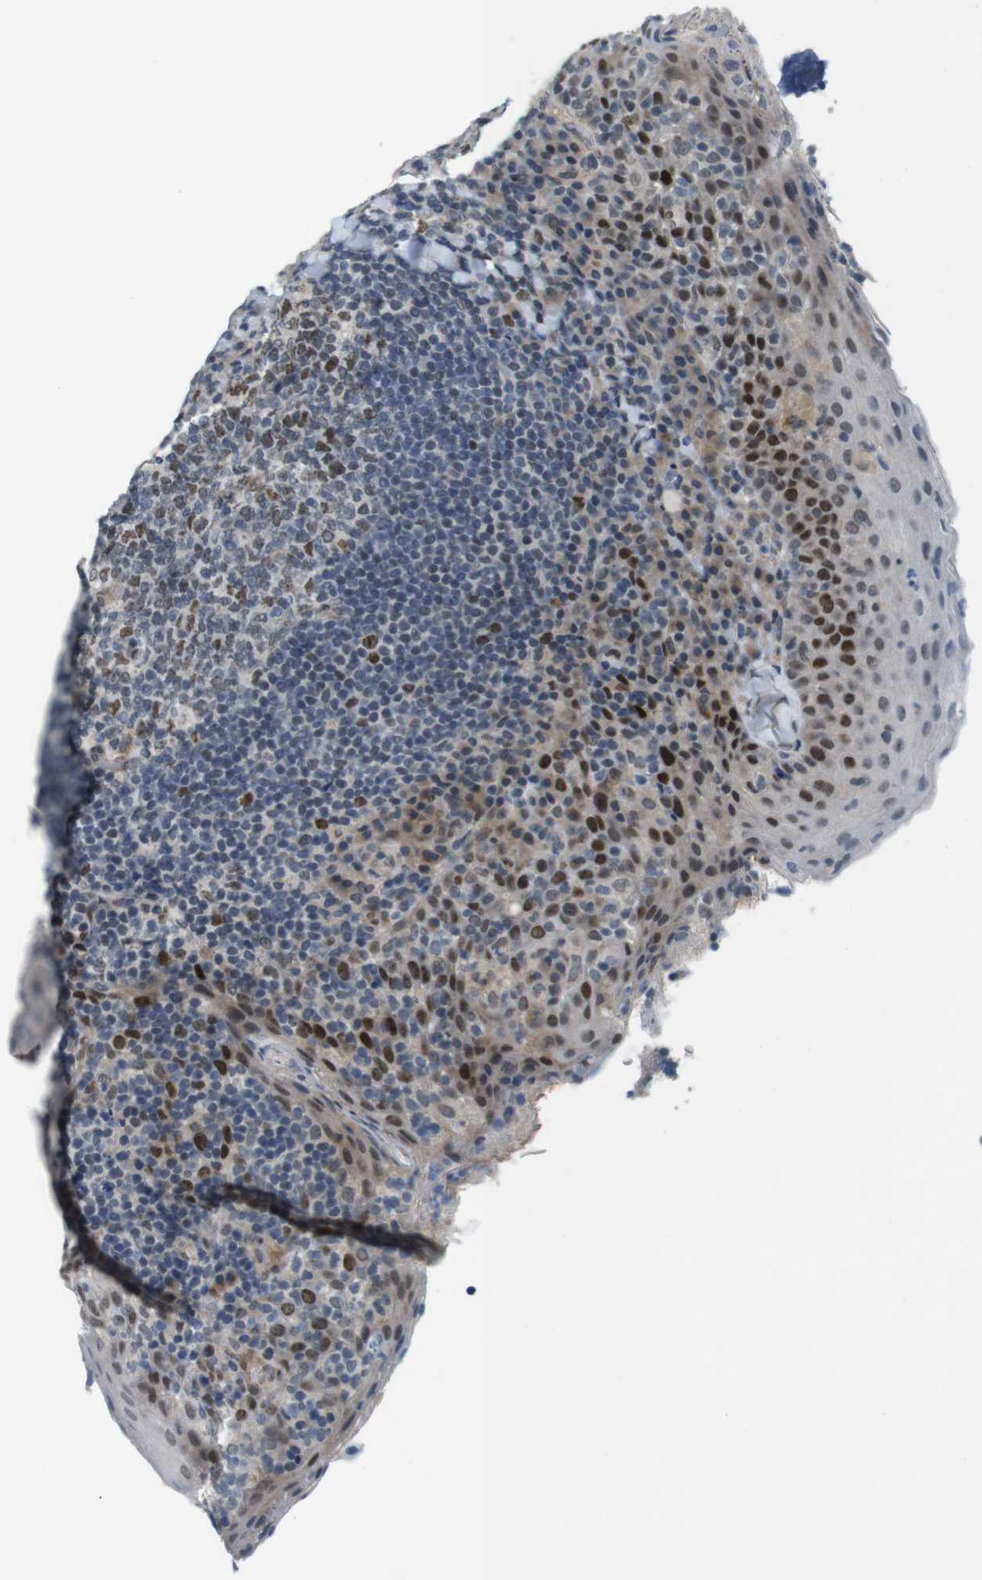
{"staining": {"intensity": "moderate", "quantity": "25%-75%", "location": "nuclear"}, "tissue": "tonsil", "cell_type": "Germinal center cells", "image_type": "normal", "snomed": [{"axis": "morphology", "description": "Normal tissue, NOS"}, {"axis": "topography", "description": "Tonsil"}], "caption": "IHC of benign tonsil displays medium levels of moderate nuclear positivity in about 25%-75% of germinal center cells.", "gene": "SMCO2", "patient": {"sex": "male", "age": 17}}